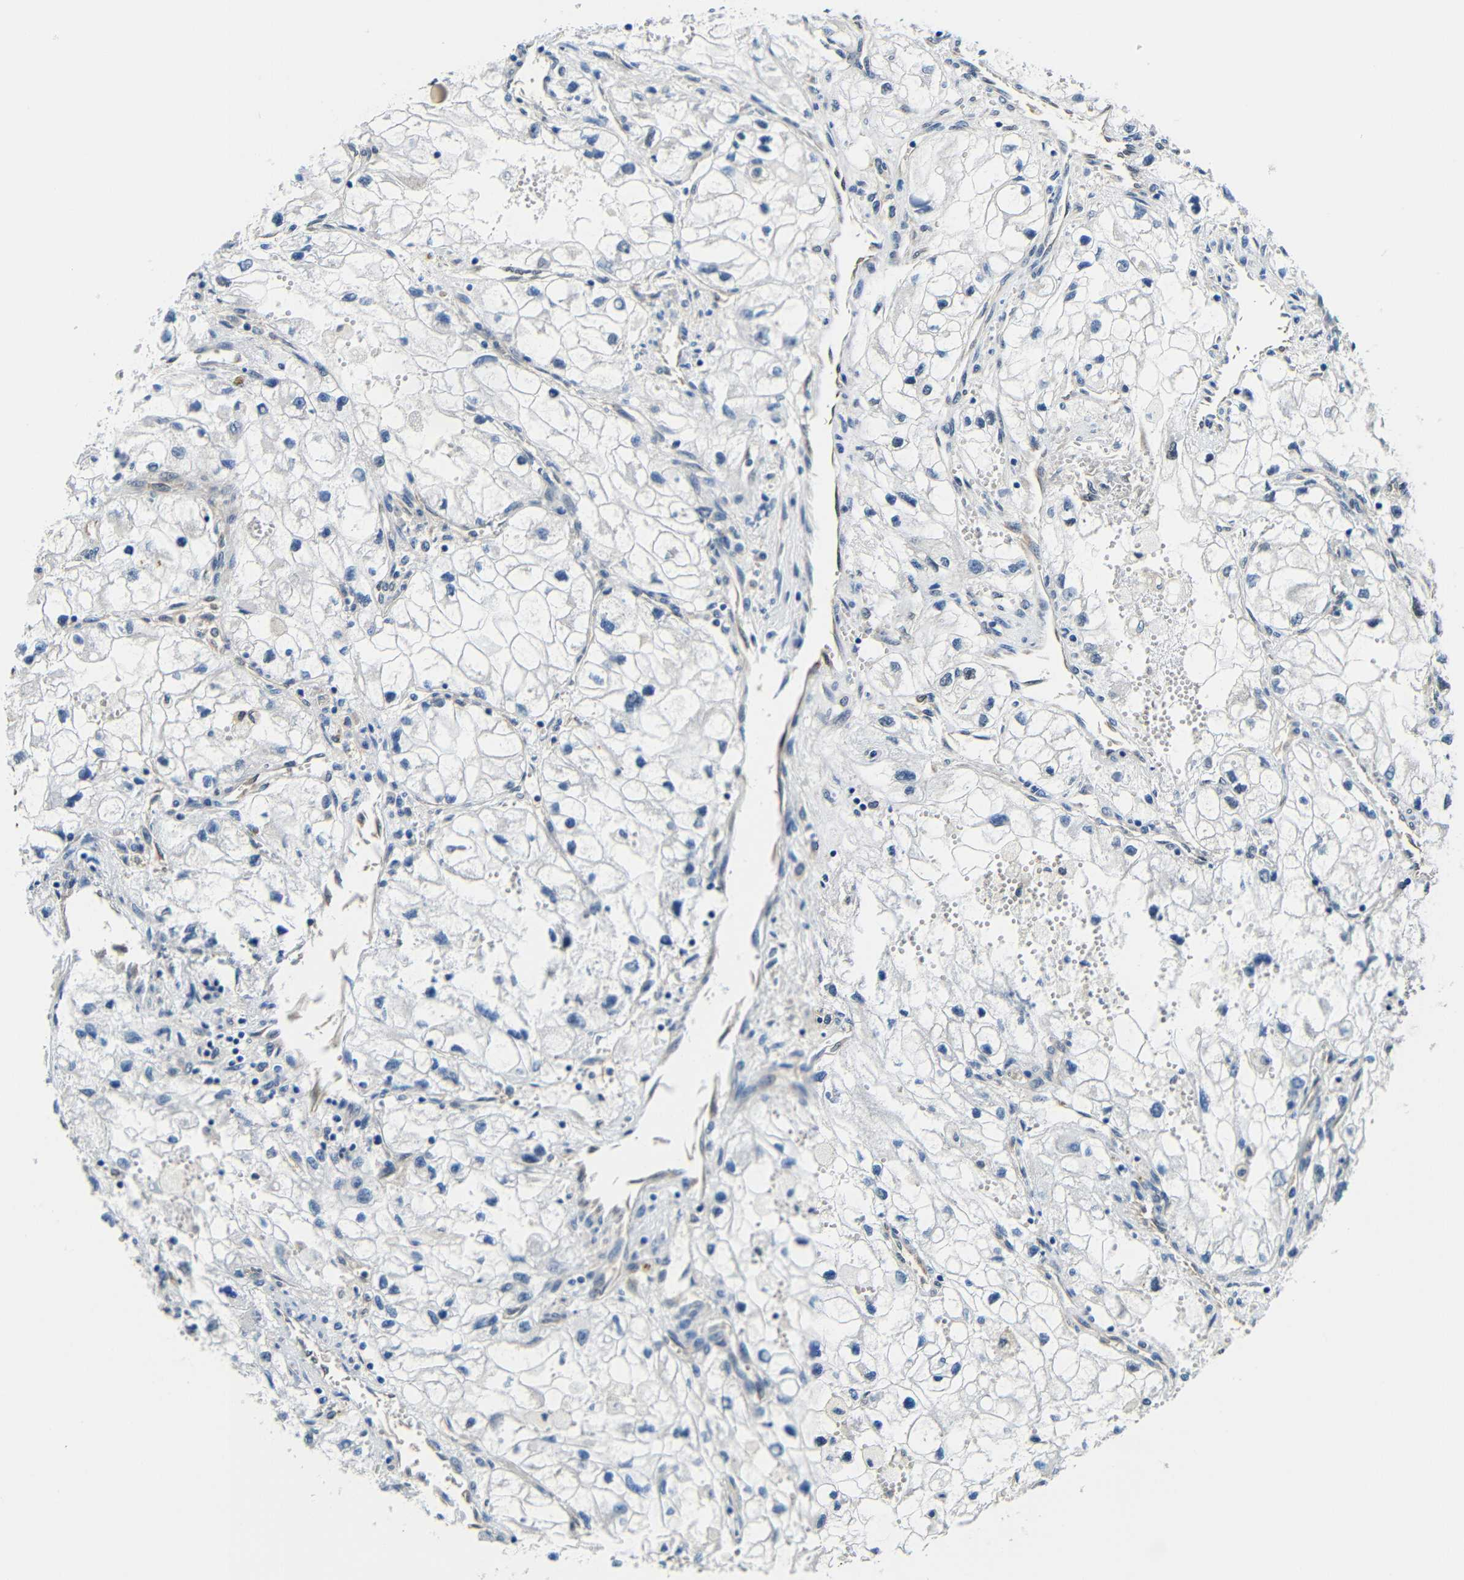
{"staining": {"intensity": "negative", "quantity": "none", "location": "none"}, "tissue": "renal cancer", "cell_type": "Tumor cells", "image_type": "cancer", "snomed": [{"axis": "morphology", "description": "Adenocarcinoma, NOS"}, {"axis": "topography", "description": "Kidney"}], "caption": "This is an immunohistochemistry (IHC) image of renal adenocarcinoma. There is no positivity in tumor cells.", "gene": "ADAP1", "patient": {"sex": "female", "age": 70}}